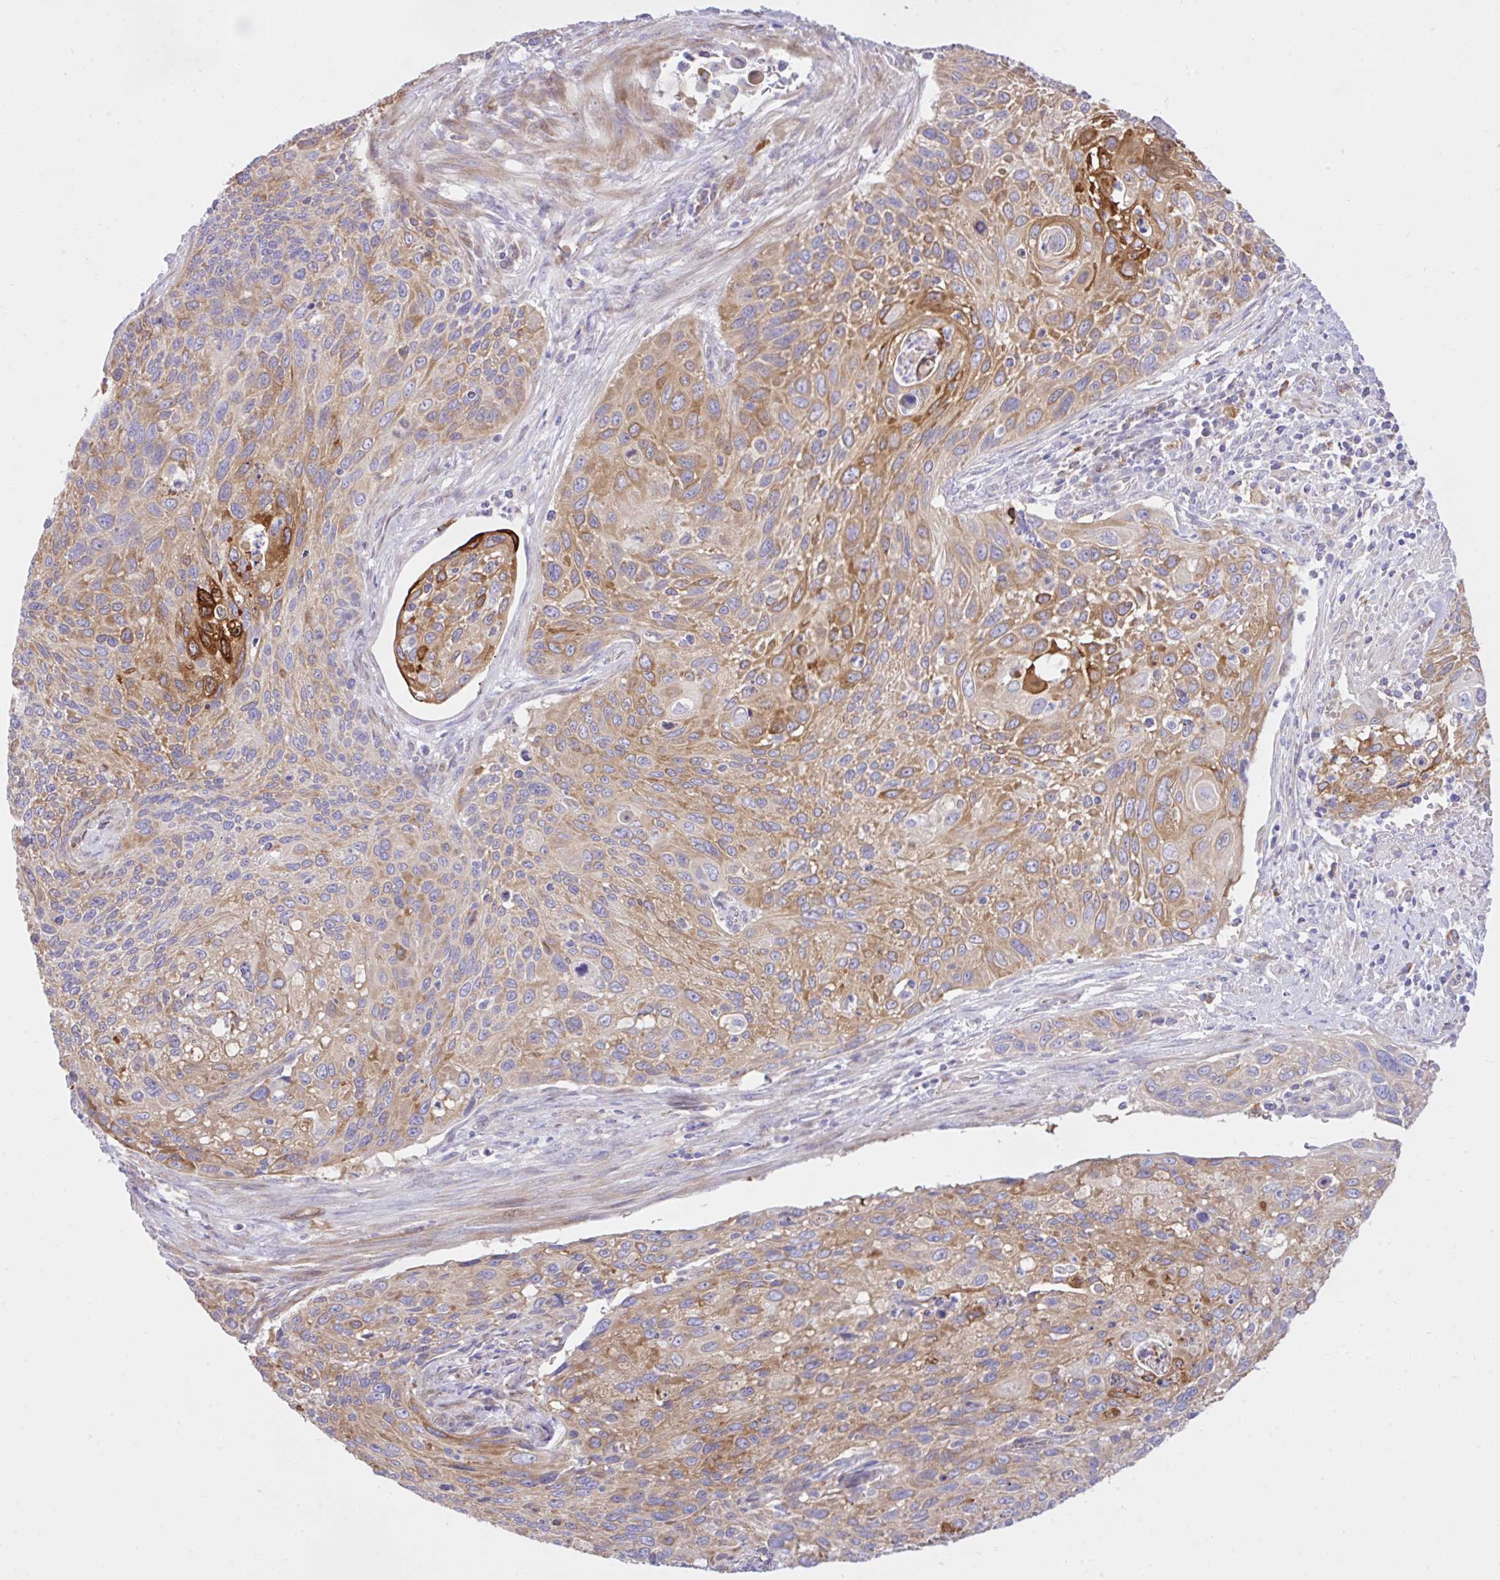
{"staining": {"intensity": "moderate", "quantity": "25%-75%", "location": "cytoplasmic/membranous"}, "tissue": "cervical cancer", "cell_type": "Tumor cells", "image_type": "cancer", "snomed": [{"axis": "morphology", "description": "Squamous cell carcinoma, NOS"}, {"axis": "topography", "description": "Cervix"}], "caption": "Cervical cancer (squamous cell carcinoma) tissue shows moderate cytoplasmic/membranous positivity in about 25%-75% of tumor cells, visualized by immunohistochemistry.", "gene": "EEF1A2", "patient": {"sex": "female", "age": 70}}